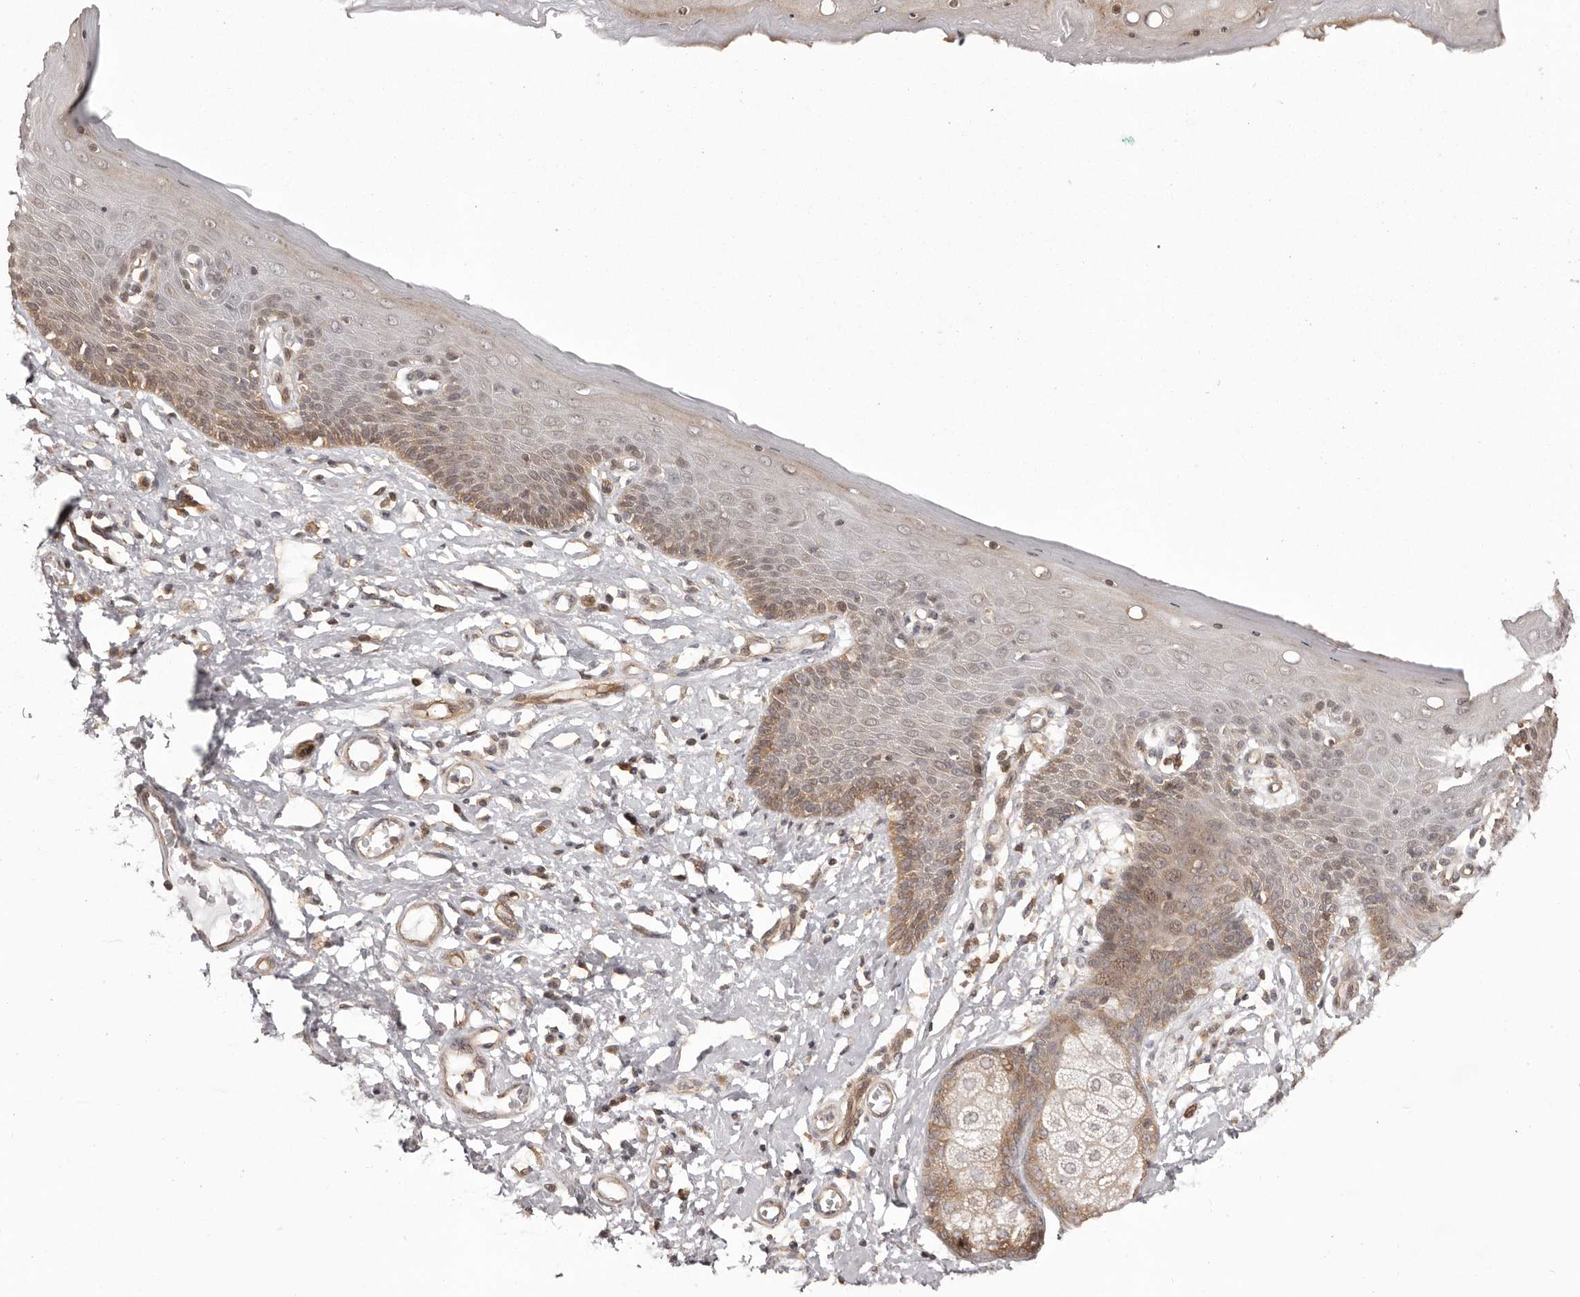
{"staining": {"intensity": "moderate", "quantity": "25%-75%", "location": "cytoplasmic/membranous"}, "tissue": "skin", "cell_type": "Epidermal cells", "image_type": "normal", "snomed": [{"axis": "morphology", "description": "Normal tissue, NOS"}, {"axis": "topography", "description": "Vulva"}], "caption": "The histopathology image shows staining of benign skin, revealing moderate cytoplasmic/membranous protein staining (brown color) within epidermal cells.", "gene": "NFKBIA", "patient": {"sex": "female", "age": 66}}